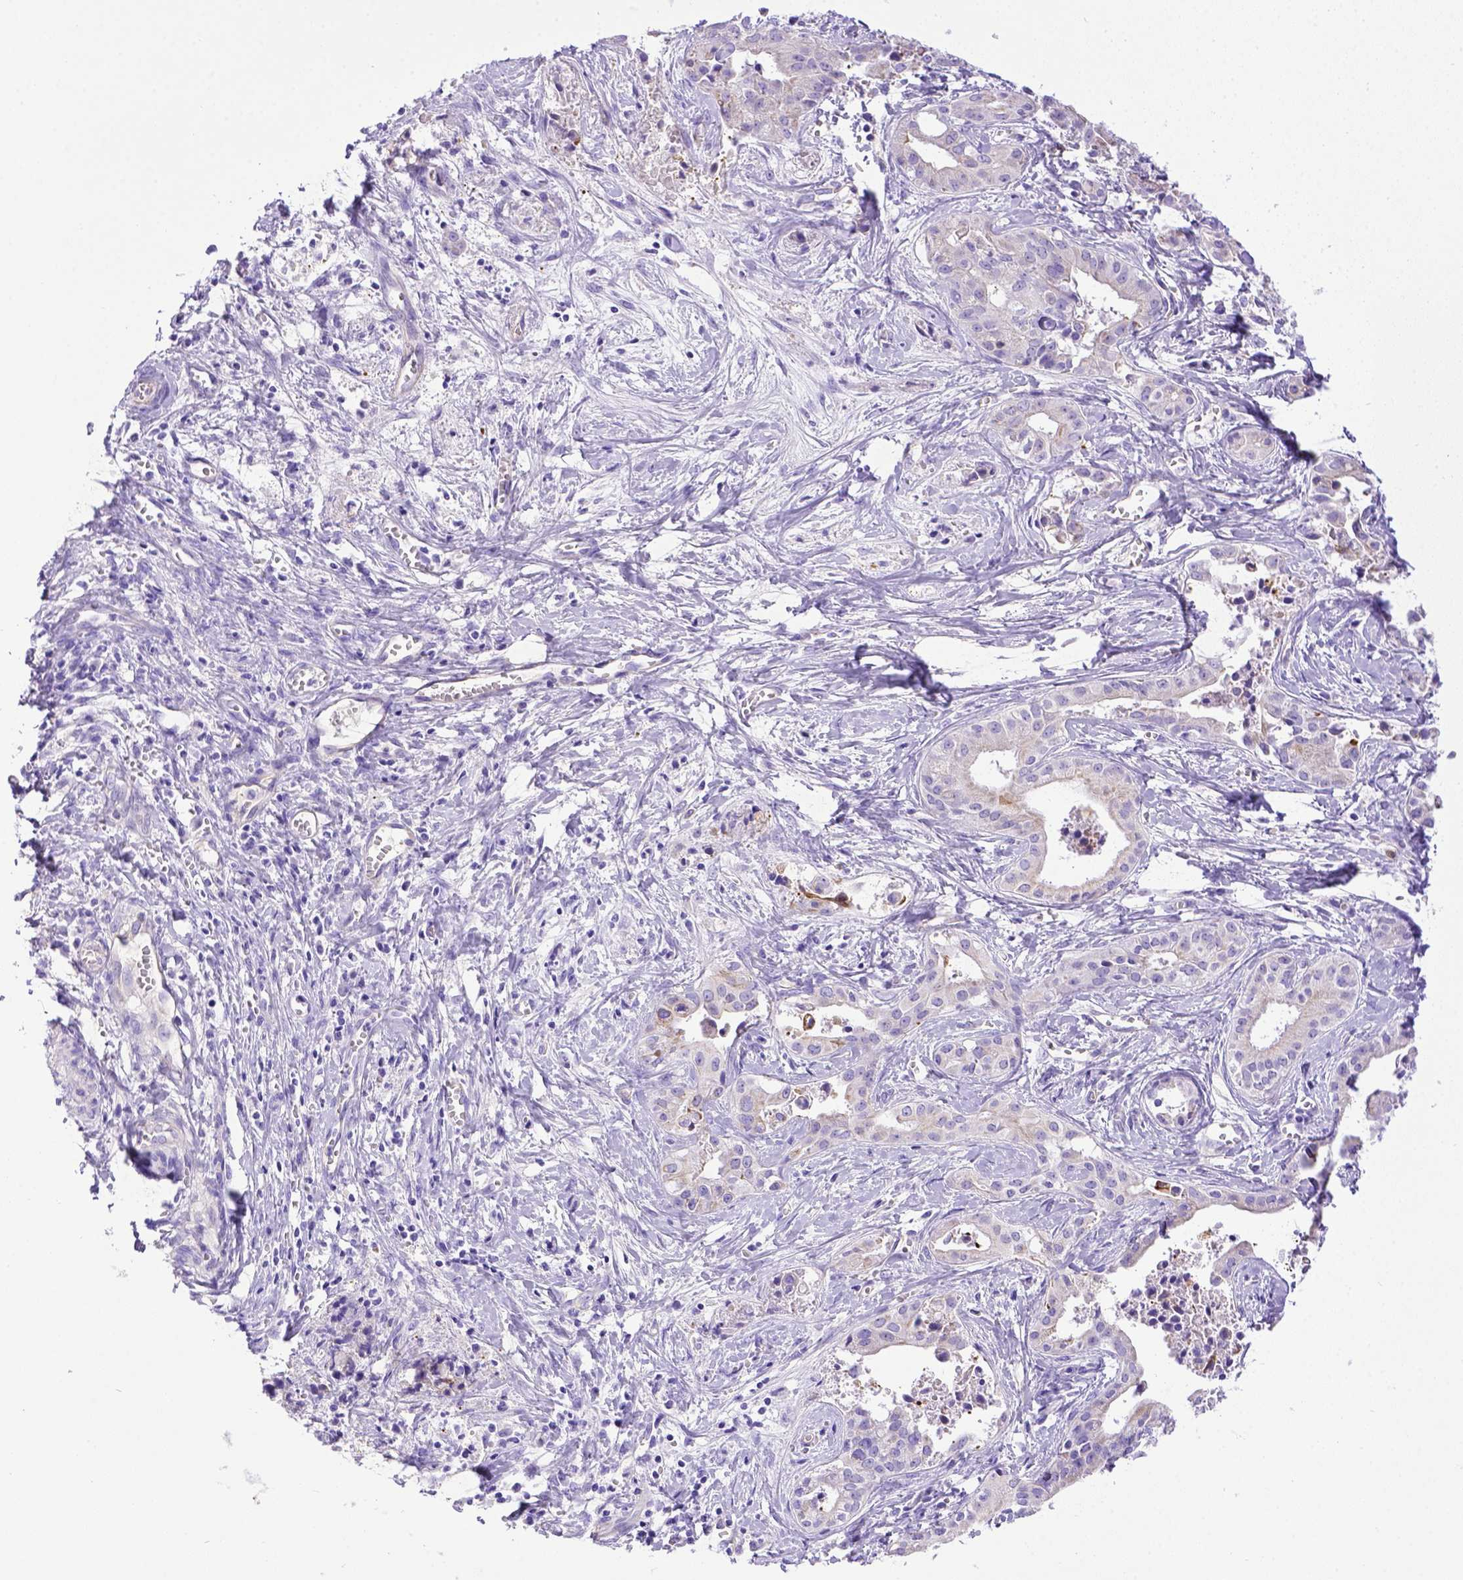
{"staining": {"intensity": "weak", "quantity": "25%-75%", "location": "cytoplasmic/membranous"}, "tissue": "liver cancer", "cell_type": "Tumor cells", "image_type": "cancer", "snomed": [{"axis": "morphology", "description": "Cholangiocarcinoma"}, {"axis": "topography", "description": "Liver"}], "caption": "Cholangiocarcinoma (liver) tissue reveals weak cytoplasmic/membranous positivity in approximately 25%-75% of tumor cells, visualized by immunohistochemistry. (DAB IHC with brightfield microscopy, high magnification).", "gene": "LRRC18", "patient": {"sex": "female", "age": 65}}